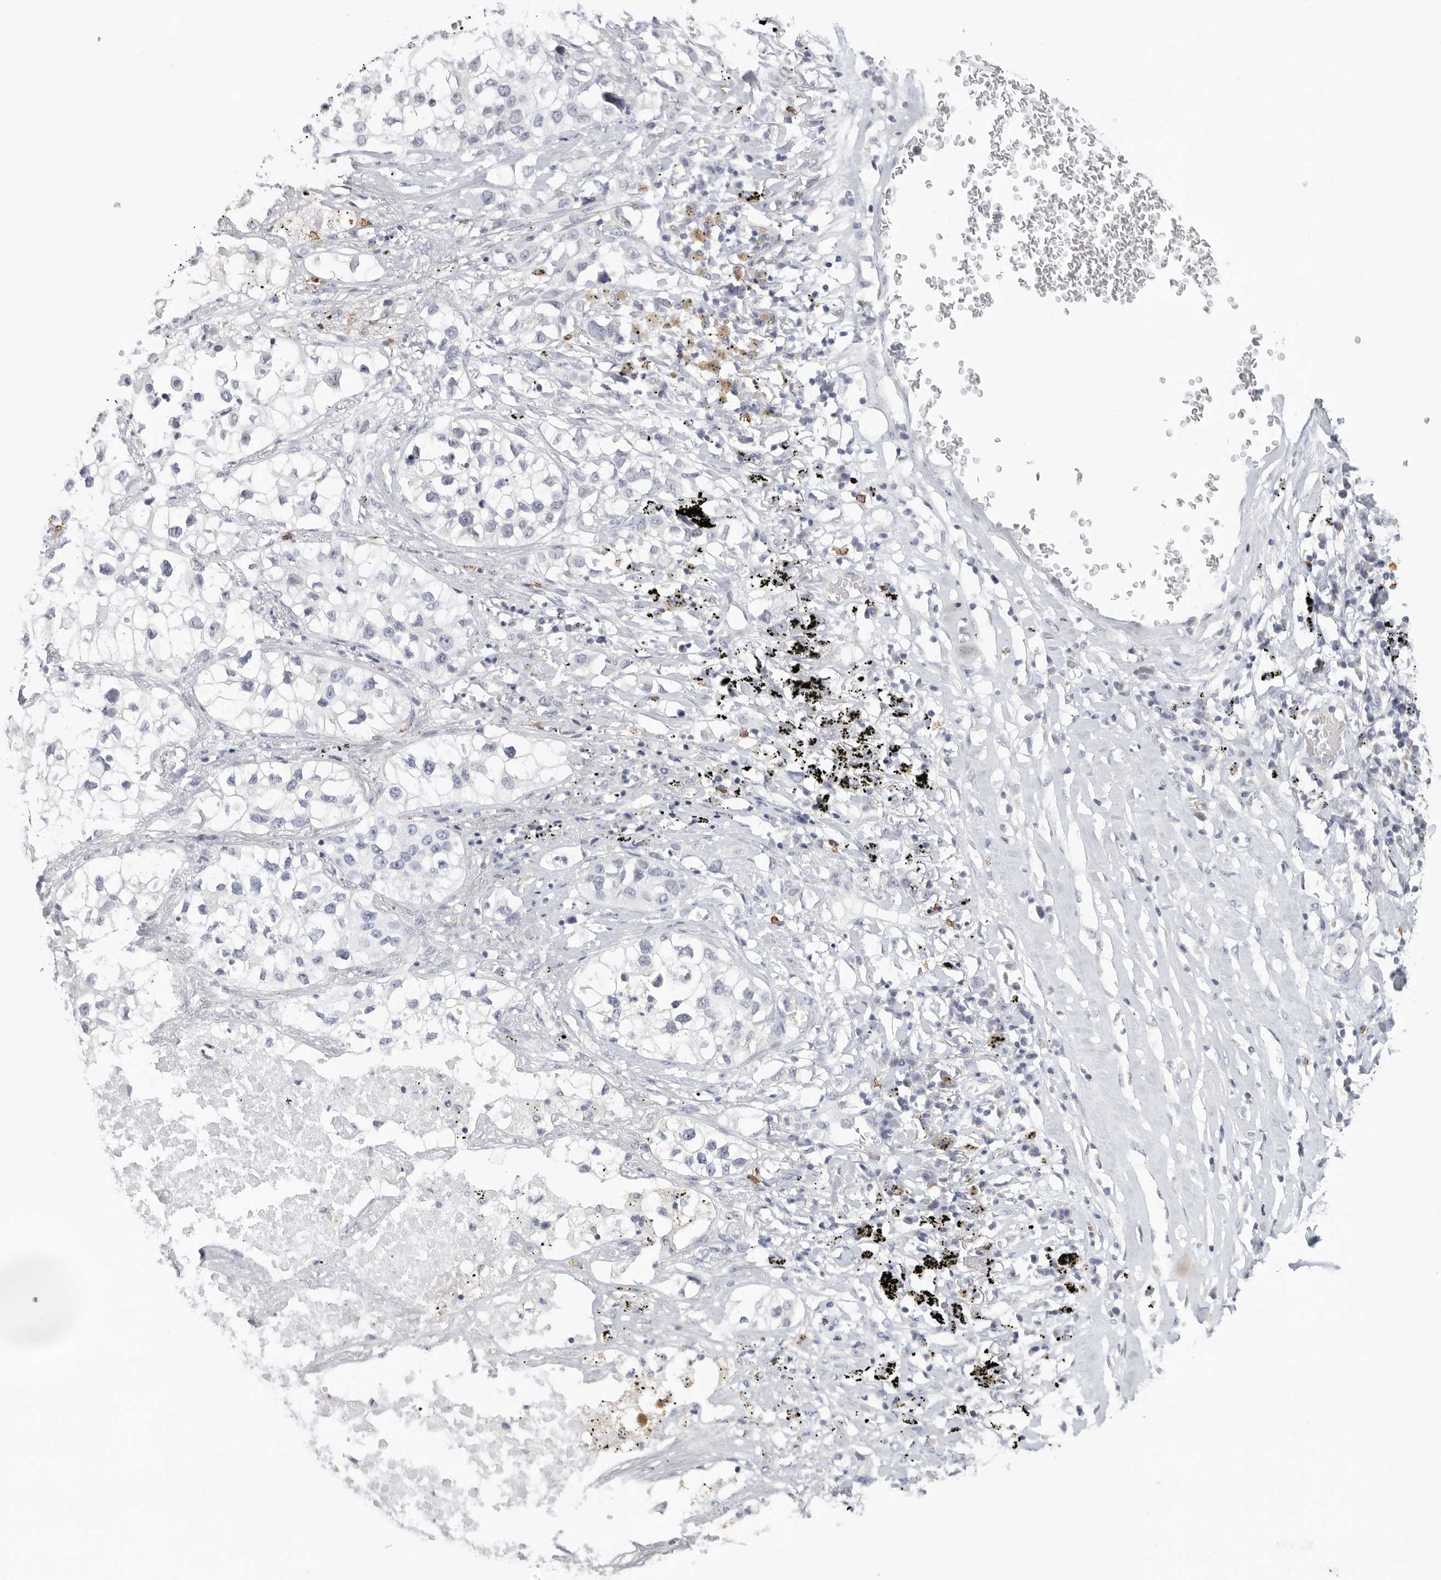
{"staining": {"intensity": "negative", "quantity": "none", "location": "none"}, "tissue": "lung cancer", "cell_type": "Tumor cells", "image_type": "cancer", "snomed": [{"axis": "morphology", "description": "Adenocarcinoma, NOS"}, {"axis": "topography", "description": "Lung"}], "caption": "The IHC photomicrograph has no significant staining in tumor cells of lung cancer tissue.", "gene": "DNAJC11", "patient": {"sex": "male", "age": 63}}